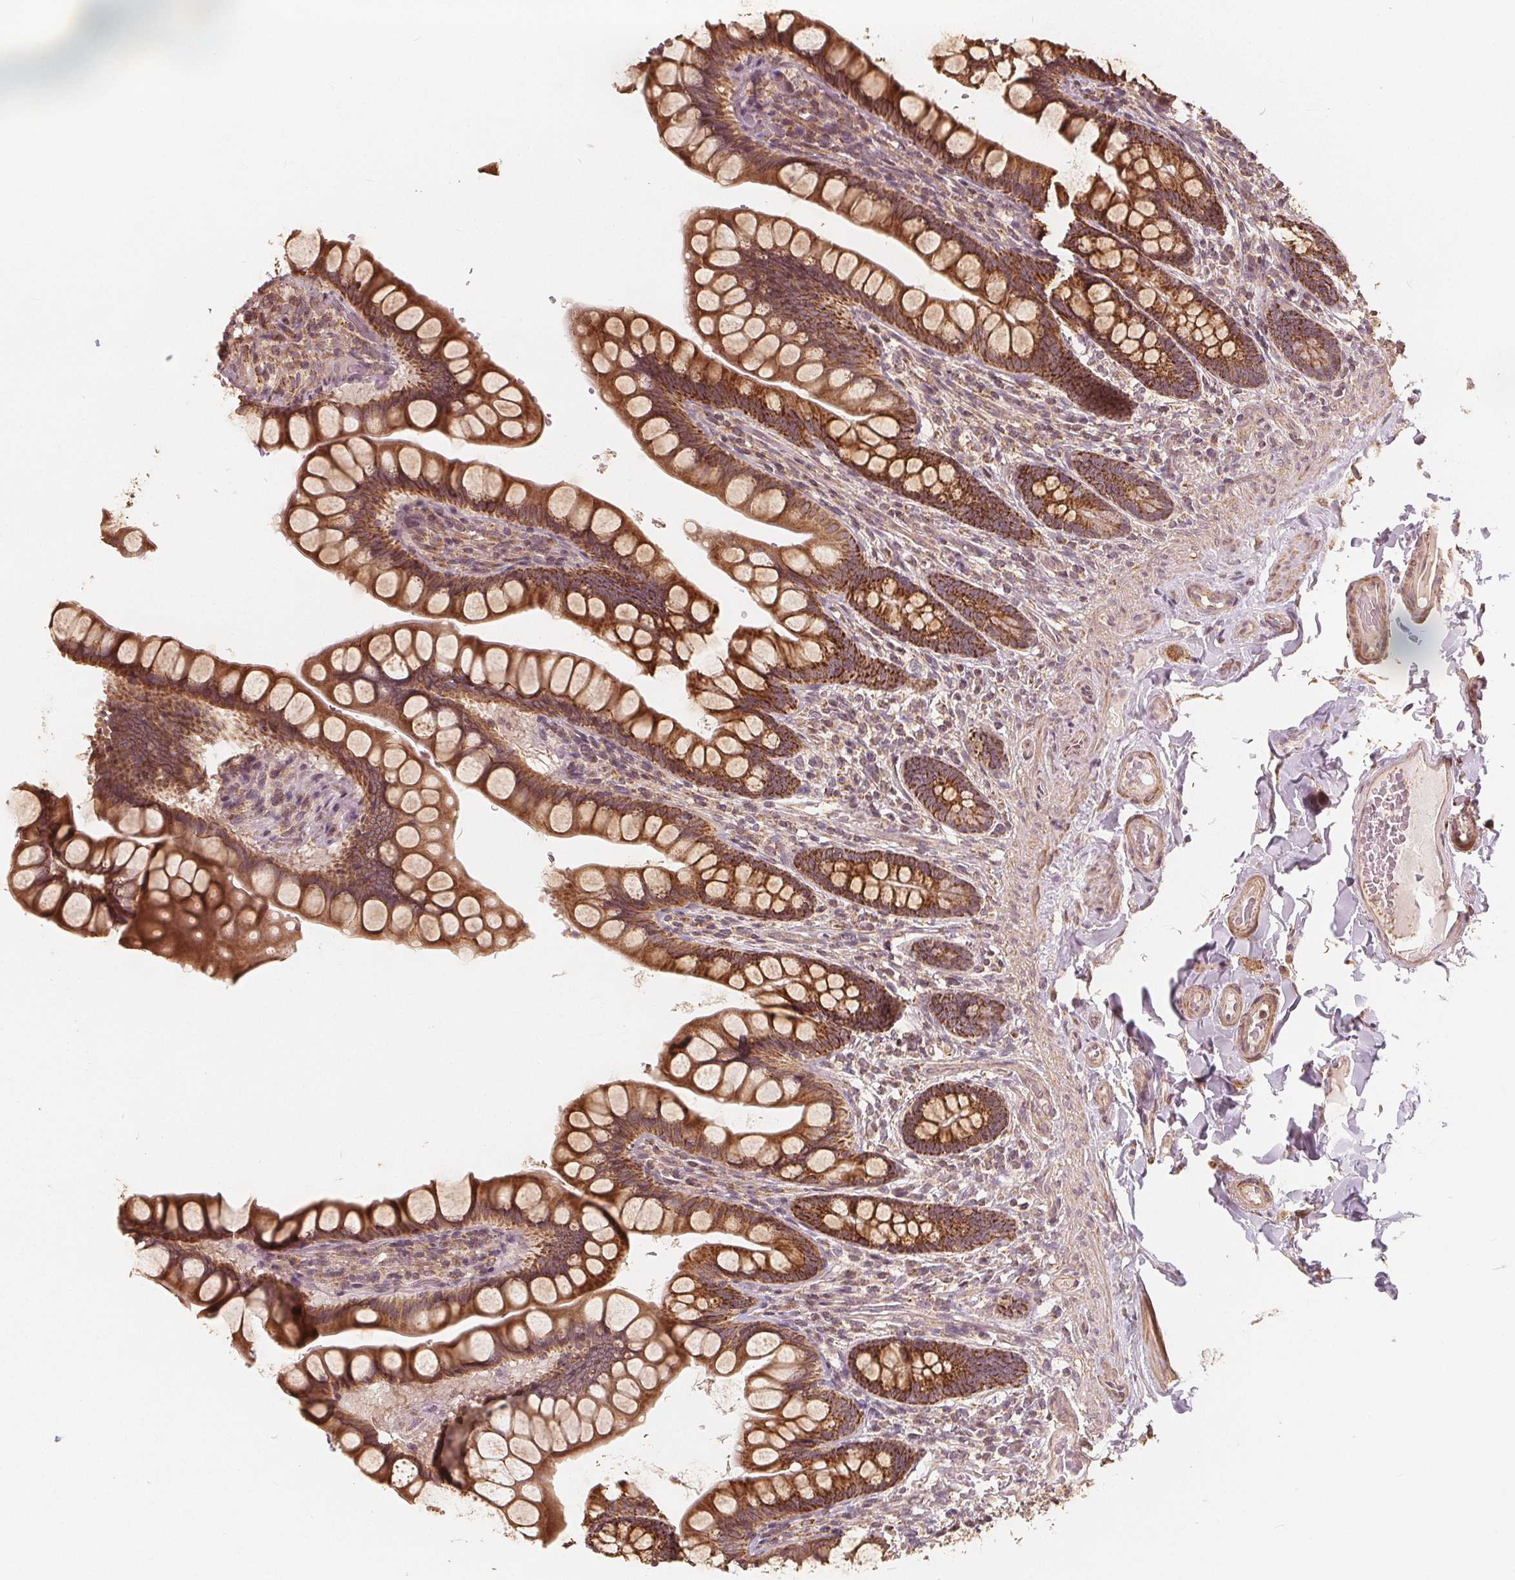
{"staining": {"intensity": "moderate", "quantity": ">75%", "location": "cytoplasmic/membranous"}, "tissue": "small intestine", "cell_type": "Glandular cells", "image_type": "normal", "snomed": [{"axis": "morphology", "description": "Normal tissue, NOS"}, {"axis": "topography", "description": "Small intestine"}], "caption": "IHC of unremarkable human small intestine exhibits medium levels of moderate cytoplasmic/membranous positivity in approximately >75% of glandular cells. The staining was performed using DAB (3,3'-diaminobenzidine), with brown indicating positive protein expression. Nuclei are stained blue with hematoxylin.", "gene": "PEX26", "patient": {"sex": "male", "age": 70}}